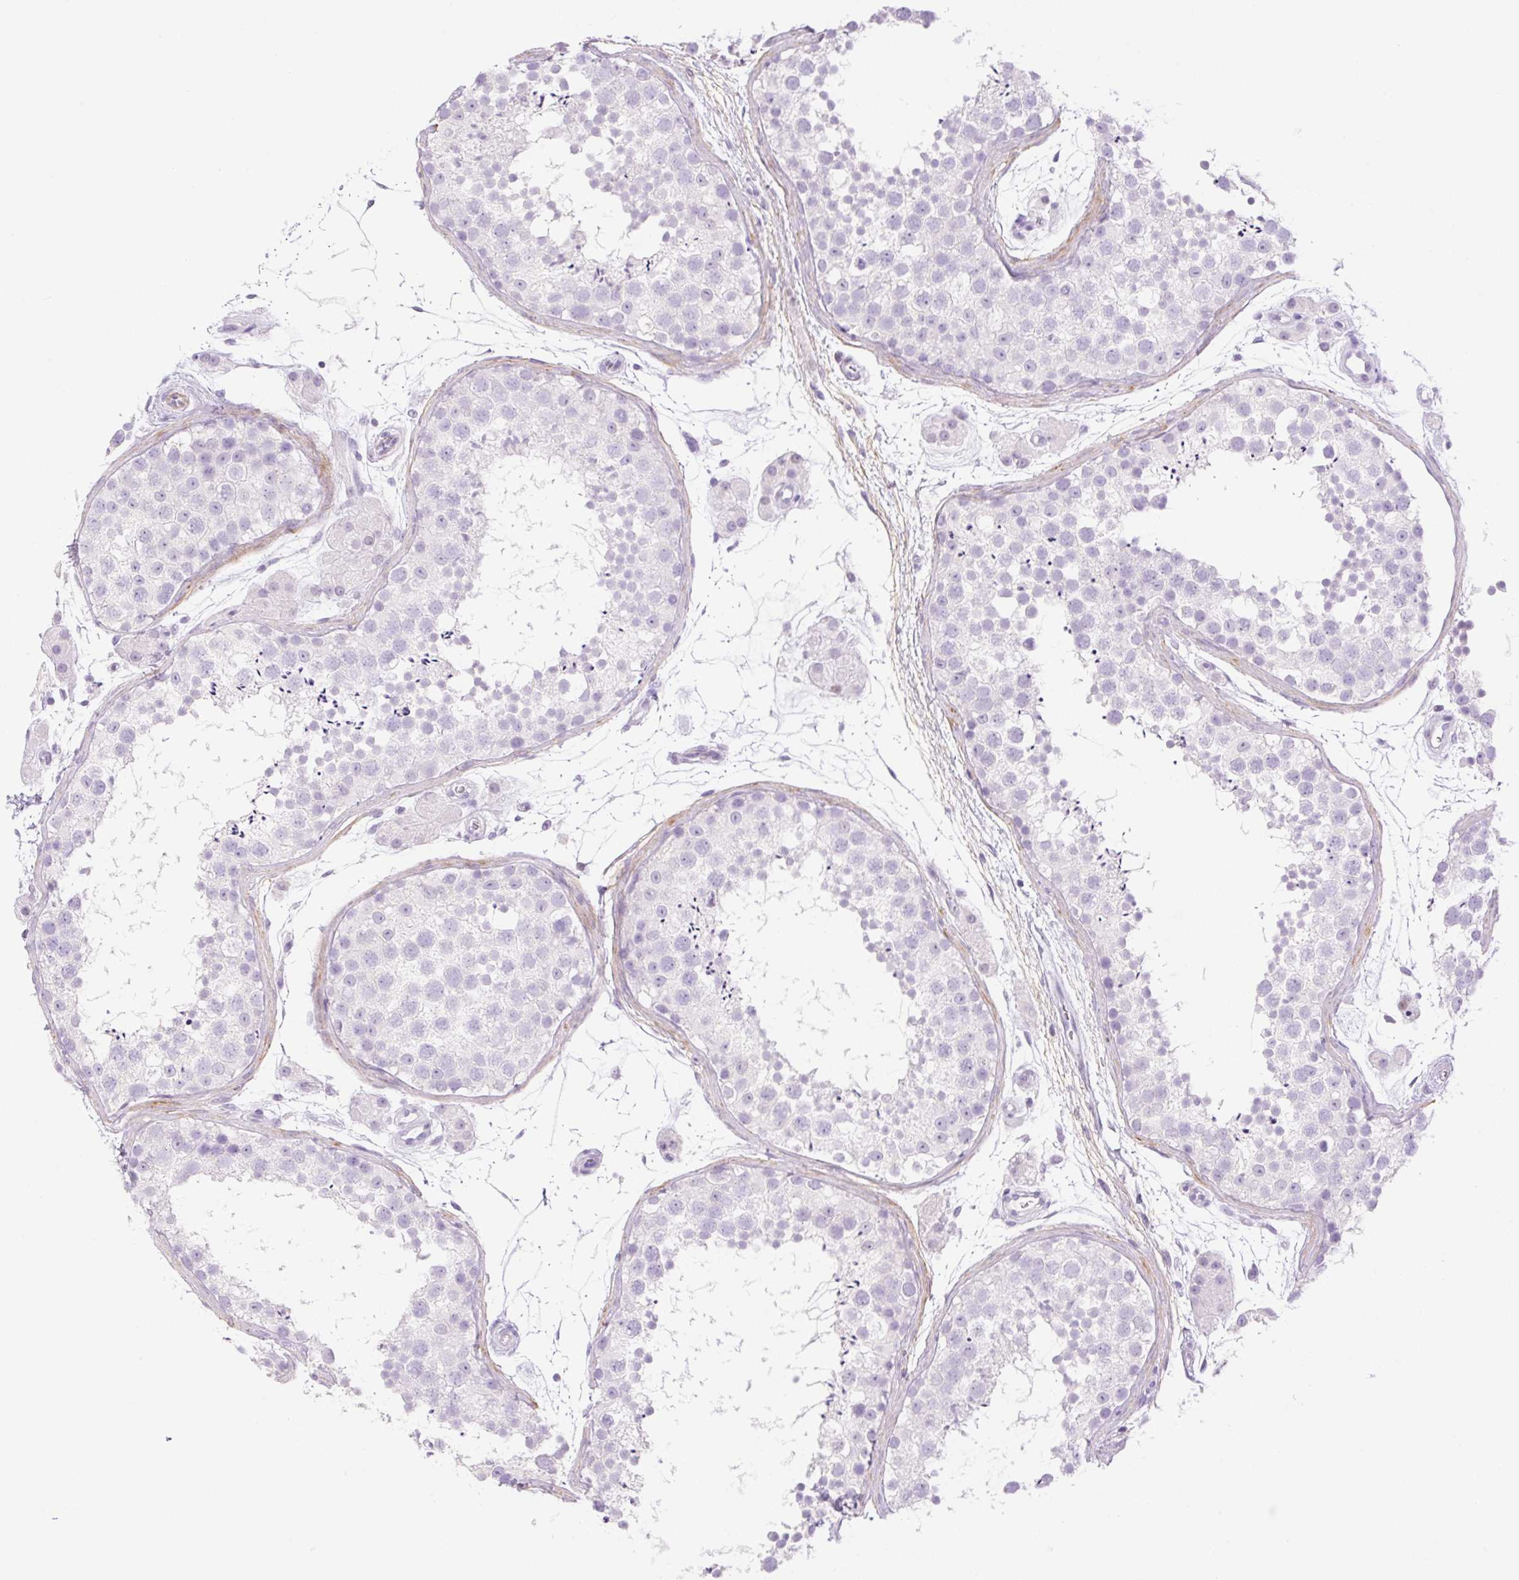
{"staining": {"intensity": "negative", "quantity": "none", "location": "none"}, "tissue": "testis", "cell_type": "Cells in seminiferous ducts", "image_type": "normal", "snomed": [{"axis": "morphology", "description": "Normal tissue, NOS"}, {"axis": "topography", "description": "Testis"}], "caption": "Histopathology image shows no significant protein positivity in cells in seminiferous ducts of normal testis.", "gene": "SP140L", "patient": {"sex": "male", "age": 41}}